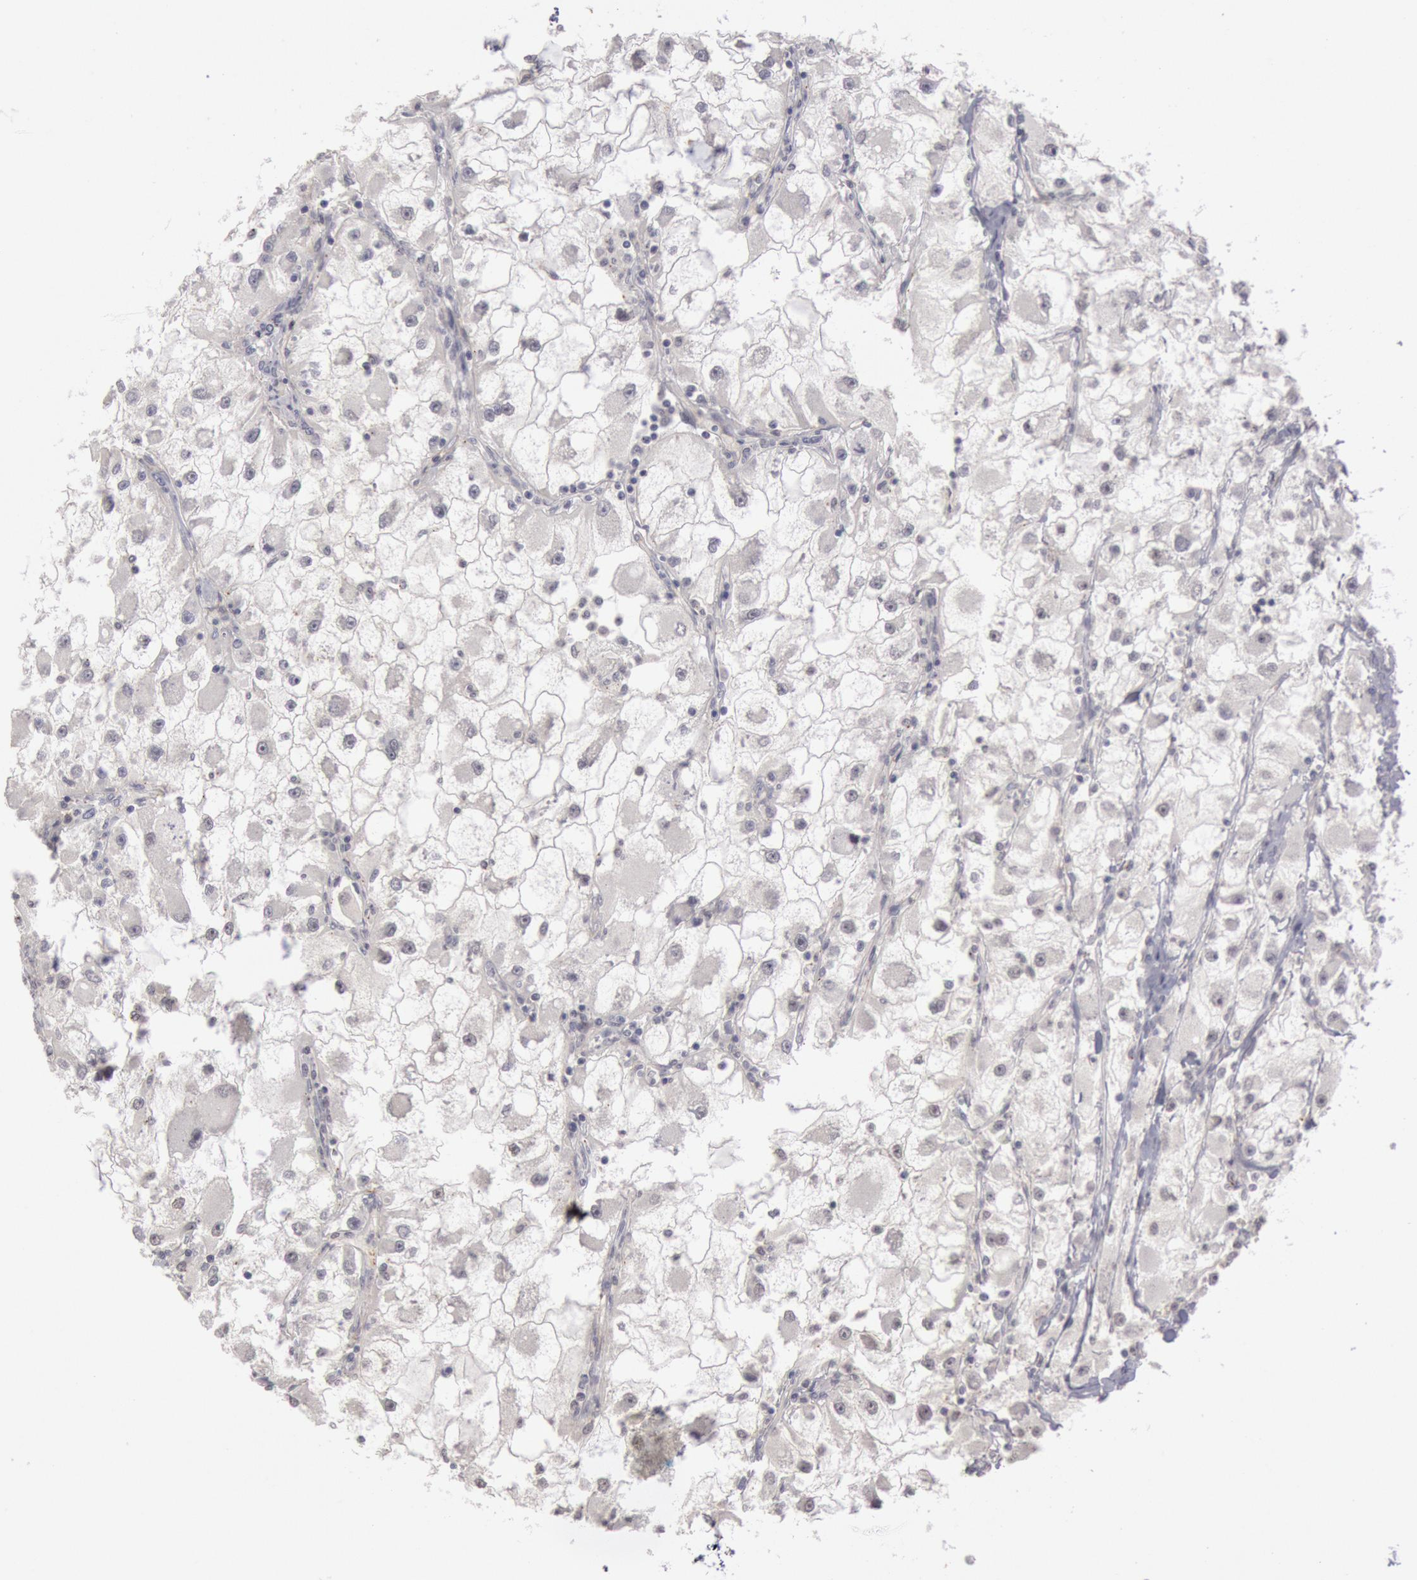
{"staining": {"intensity": "negative", "quantity": "none", "location": "none"}, "tissue": "renal cancer", "cell_type": "Tumor cells", "image_type": "cancer", "snomed": [{"axis": "morphology", "description": "Adenocarcinoma, NOS"}, {"axis": "topography", "description": "Kidney"}], "caption": "This is an immunohistochemistry micrograph of renal adenocarcinoma. There is no positivity in tumor cells.", "gene": "RIMBP3C", "patient": {"sex": "female", "age": 73}}